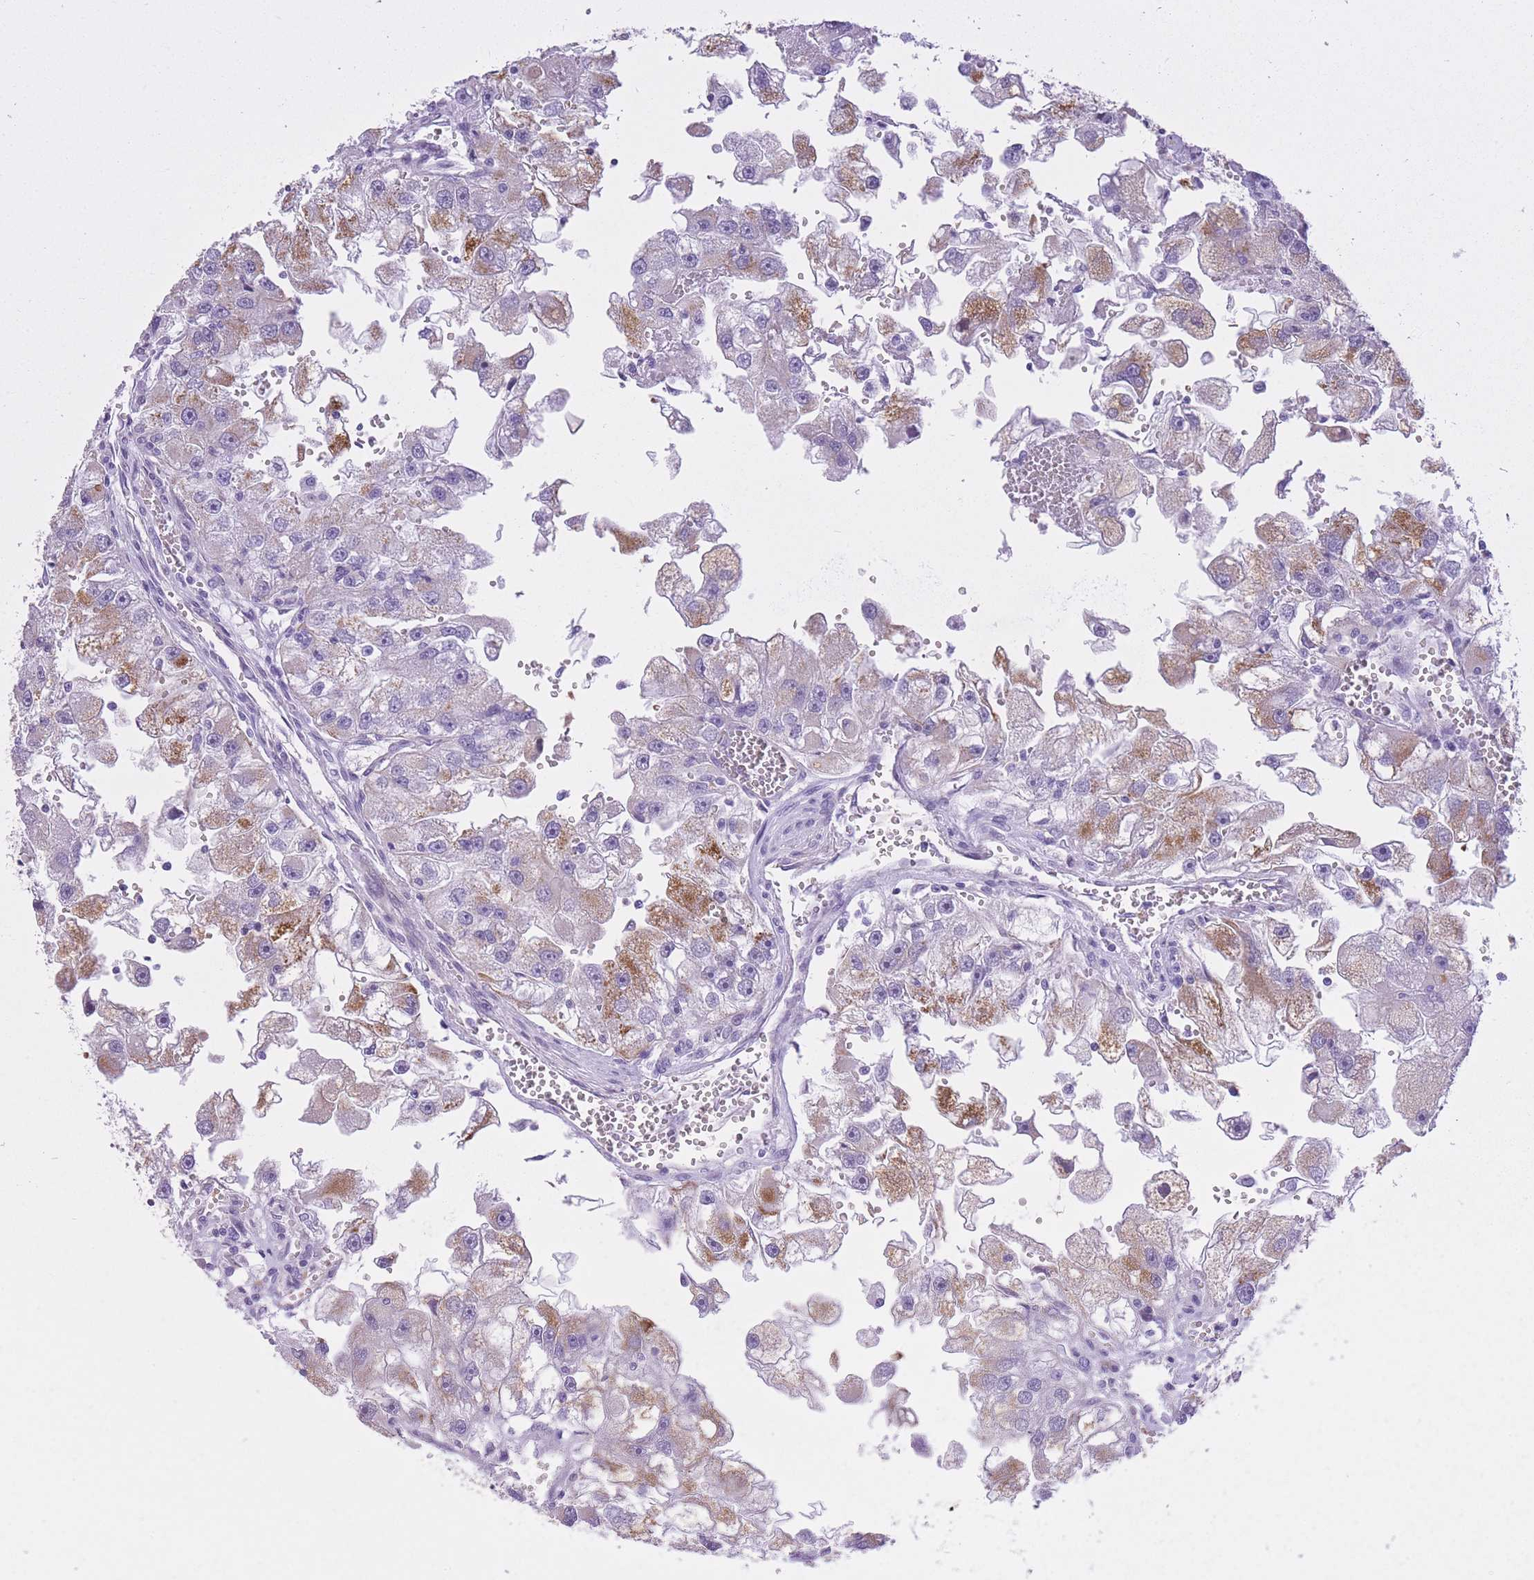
{"staining": {"intensity": "moderate", "quantity": "<25%", "location": "cytoplasmic/membranous"}, "tissue": "renal cancer", "cell_type": "Tumor cells", "image_type": "cancer", "snomed": [{"axis": "morphology", "description": "Adenocarcinoma, NOS"}, {"axis": "topography", "description": "Kidney"}], "caption": "Protein expression by immunohistochemistry (IHC) exhibits moderate cytoplasmic/membranous positivity in about <25% of tumor cells in renal adenocarcinoma.", "gene": "MEIOSIN", "patient": {"sex": "male", "age": 63}}